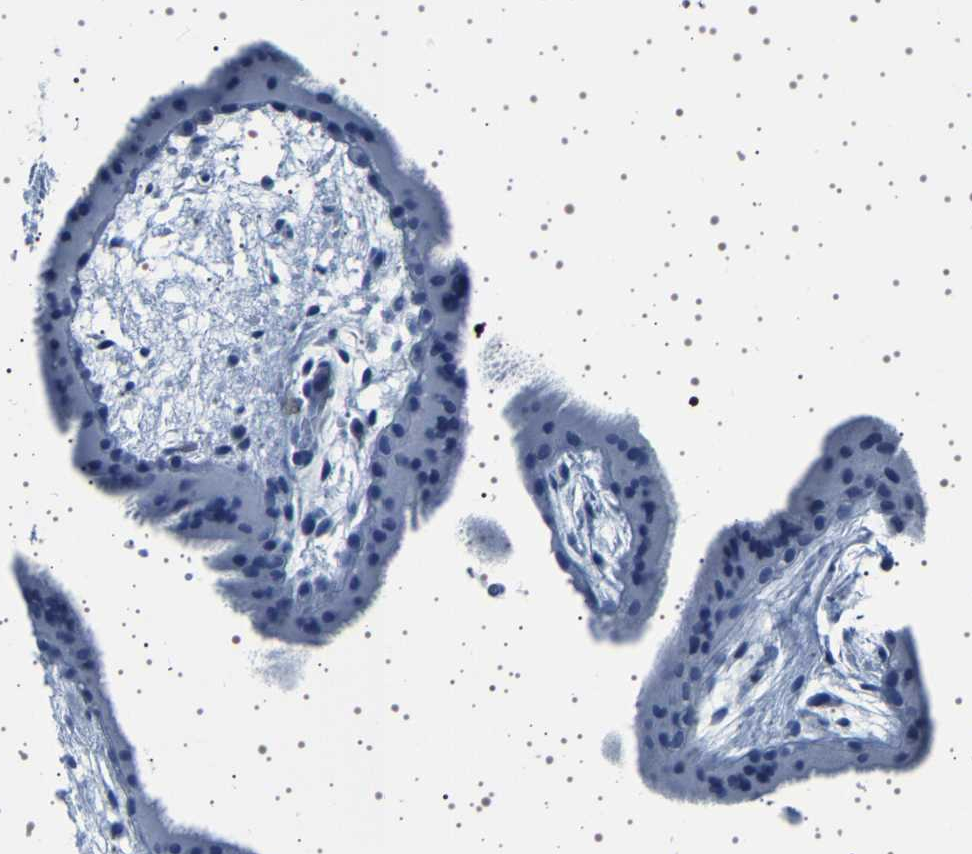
{"staining": {"intensity": "negative", "quantity": "none", "location": "none"}, "tissue": "placenta", "cell_type": "Decidual cells", "image_type": "normal", "snomed": [{"axis": "morphology", "description": "Normal tissue, NOS"}, {"axis": "topography", "description": "Placenta"}], "caption": "This is an immunohistochemistry photomicrograph of normal placenta. There is no positivity in decidual cells.", "gene": "TFF3", "patient": {"sex": "female", "age": 19}}